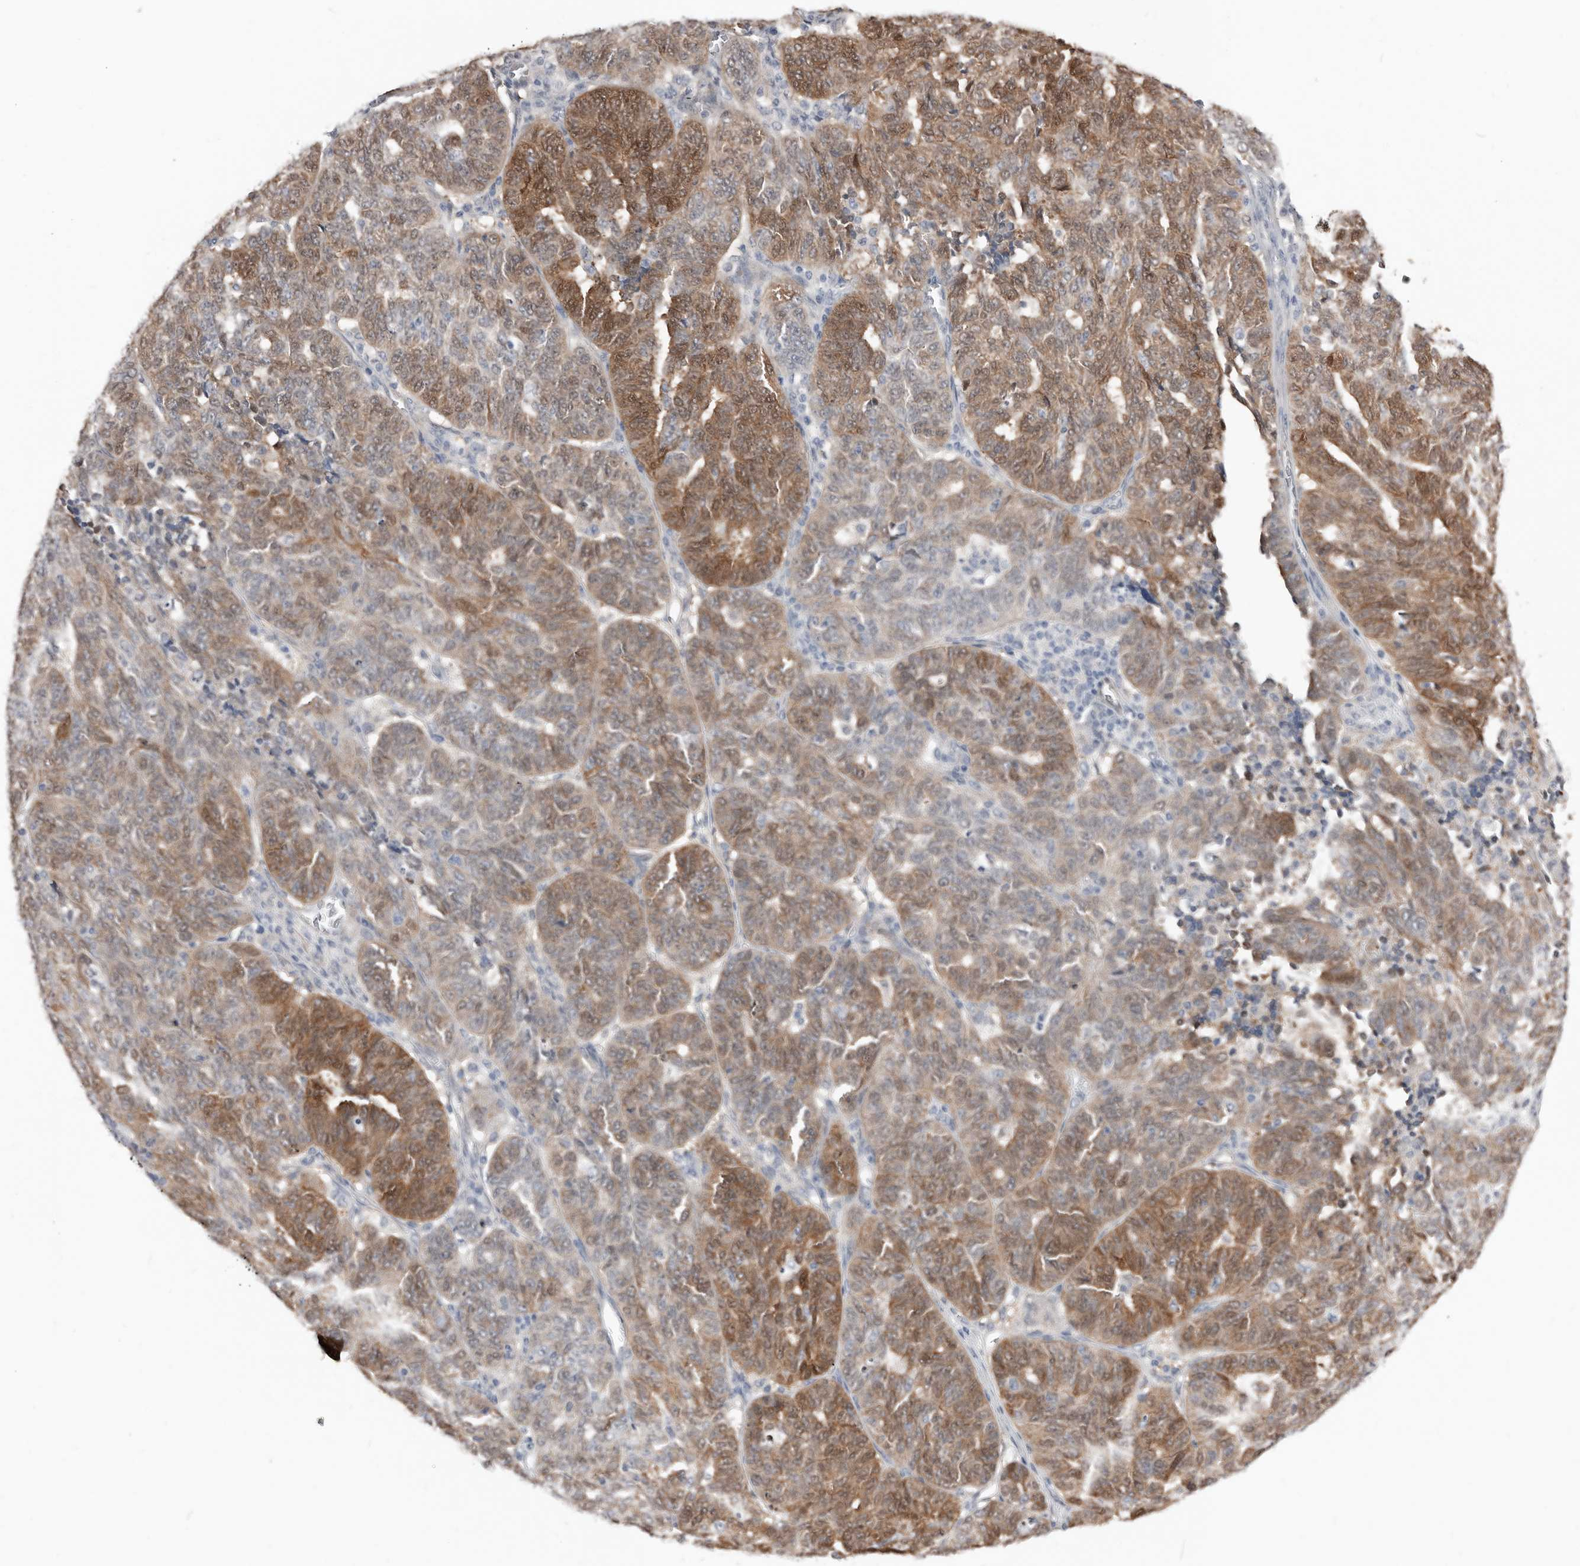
{"staining": {"intensity": "moderate", "quantity": ">75%", "location": "cytoplasmic/membranous"}, "tissue": "ovarian cancer", "cell_type": "Tumor cells", "image_type": "cancer", "snomed": [{"axis": "morphology", "description": "Cystadenocarcinoma, serous, NOS"}, {"axis": "topography", "description": "Ovary"}], "caption": "Immunohistochemistry (DAB (3,3'-diaminobenzidine)) staining of ovarian cancer (serous cystadenocarcinoma) shows moderate cytoplasmic/membranous protein expression in about >75% of tumor cells.", "gene": "ASRGL1", "patient": {"sex": "female", "age": 59}}